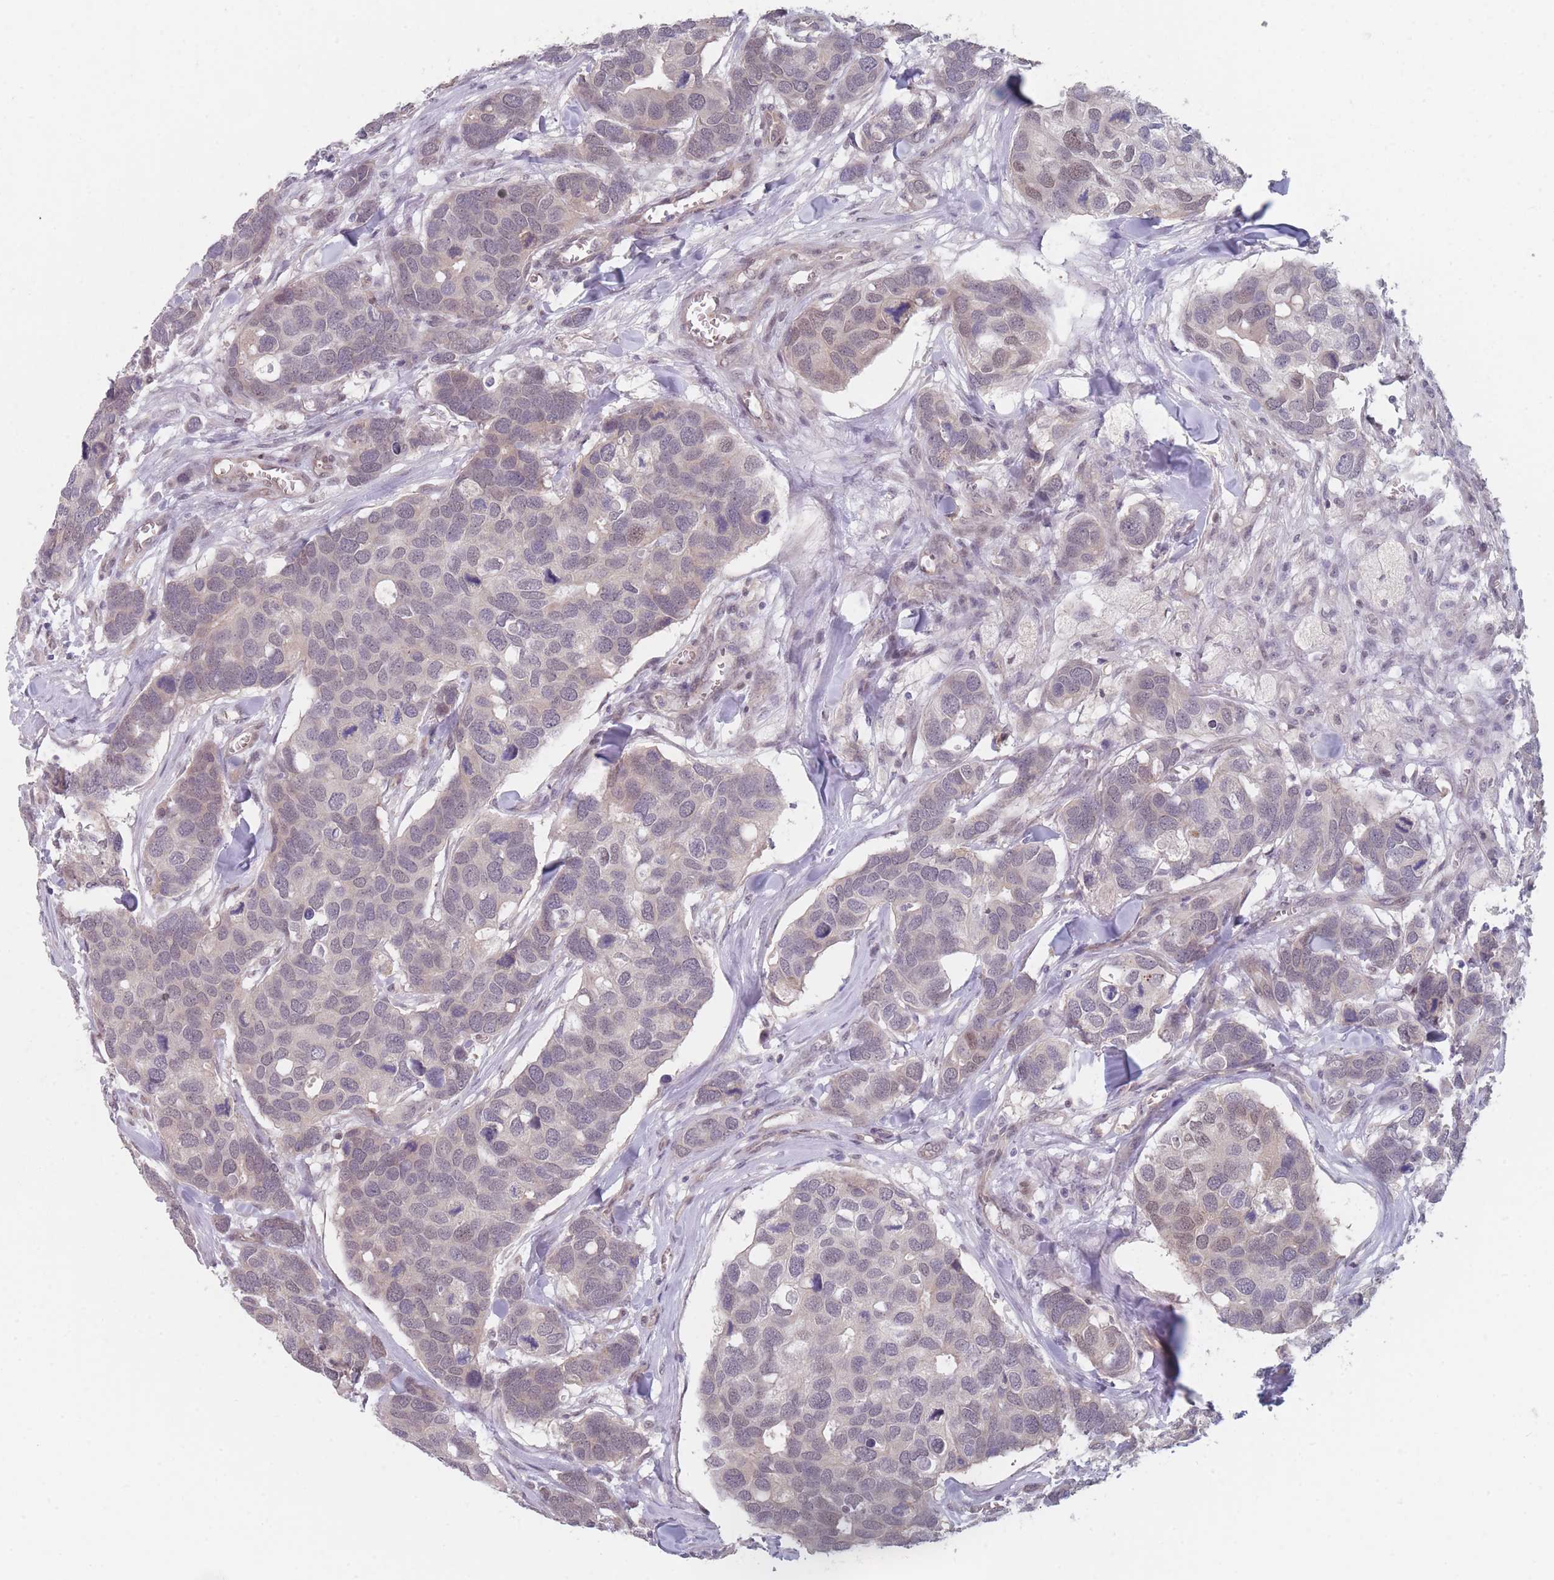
{"staining": {"intensity": "negative", "quantity": "none", "location": "none"}, "tissue": "breast cancer", "cell_type": "Tumor cells", "image_type": "cancer", "snomed": [{"axis": "morphology", "description": "Duct carcinoma"}, {"axis": "topography", "description": "Breast"}], "caption": "Tumor cells show no significant protein positivity in breast invasive ductal carcinoma.", "gene": "ANKRD10", "patient": {"sex": "female", "age": 83}}